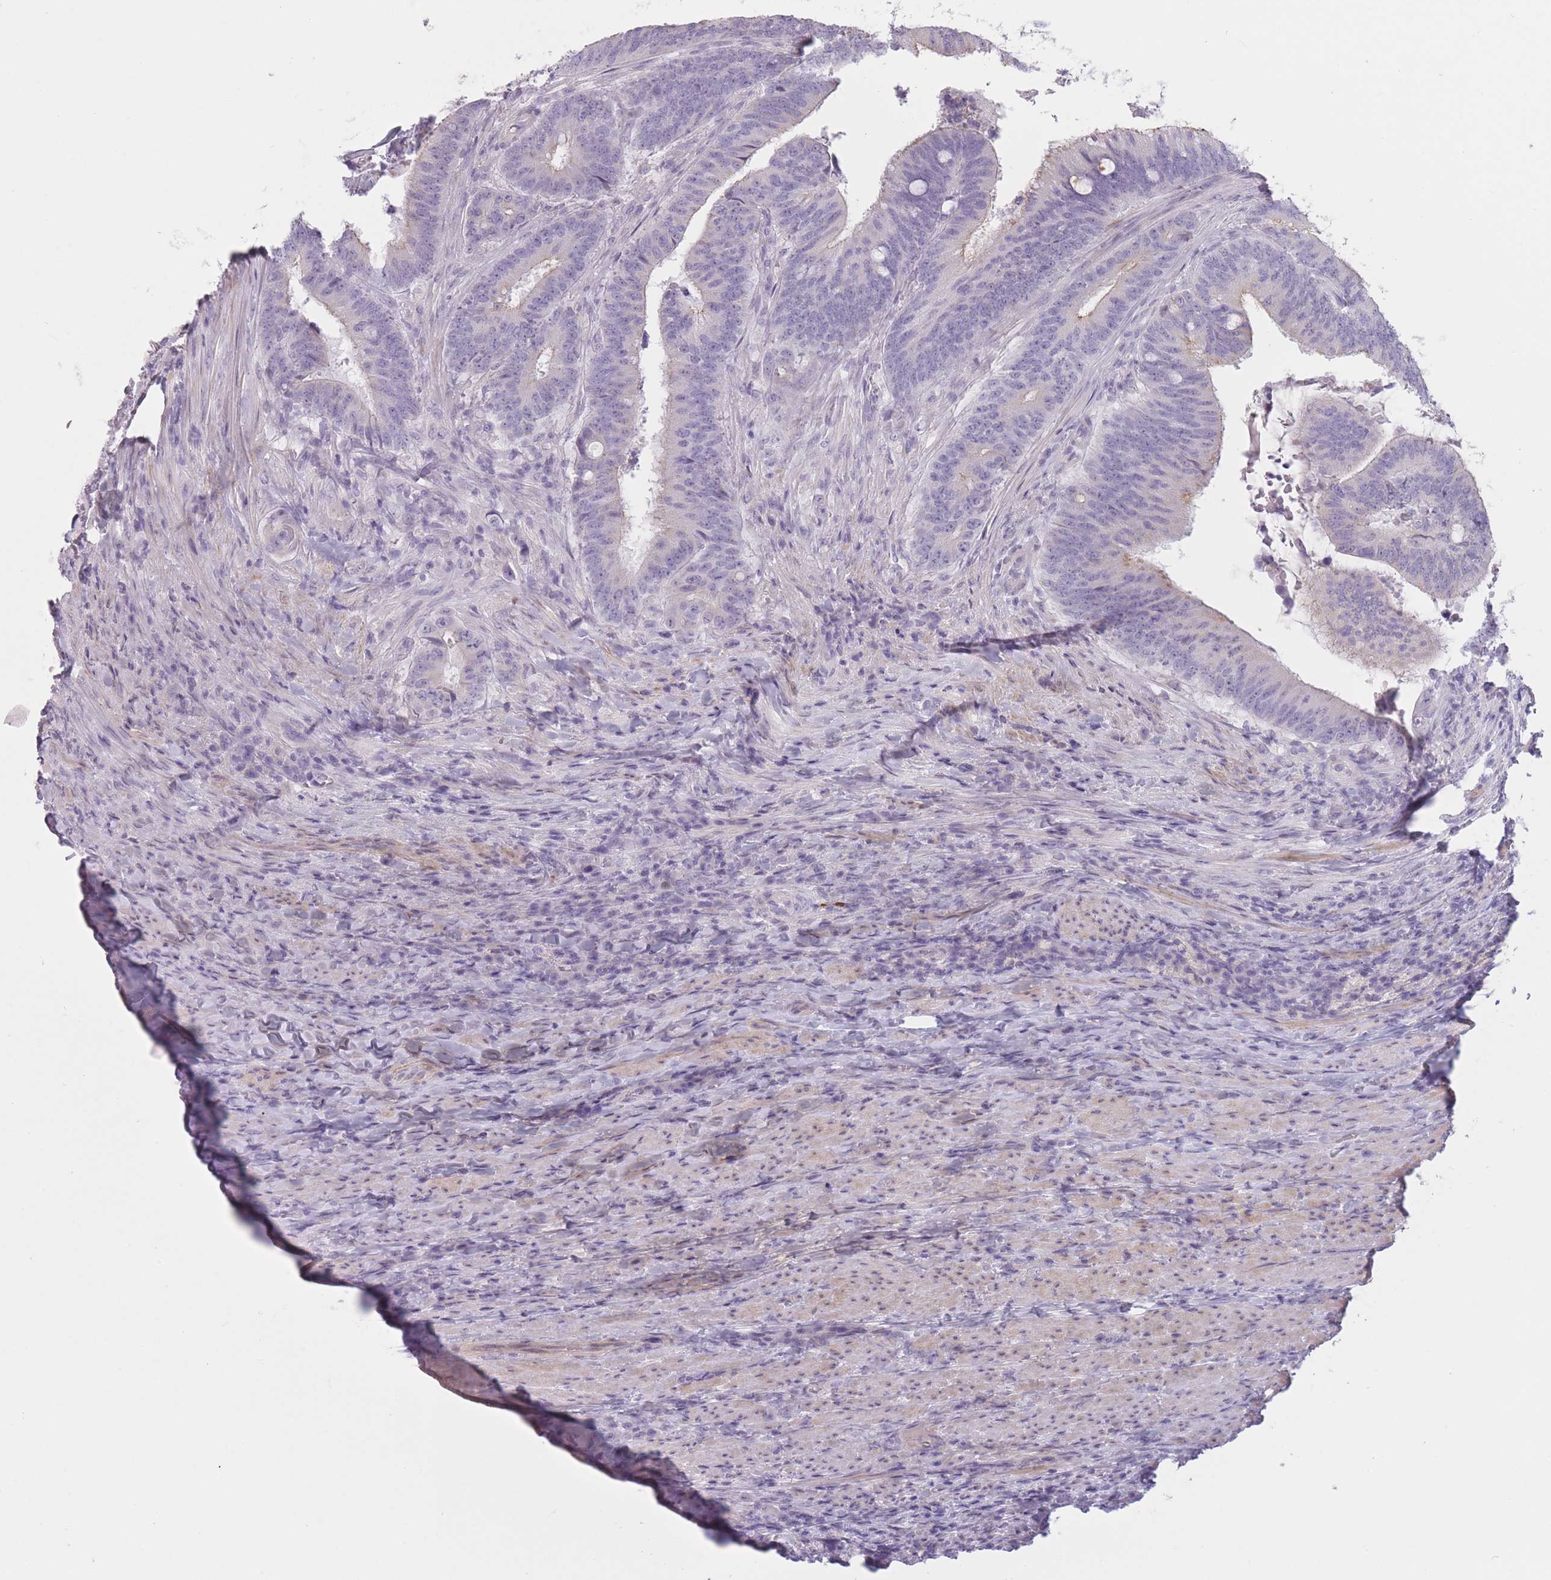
{"staining": {"intensity": "negative", "quantity": "none", "location": "none"}, "tissue": "colorectal cancer", "cell_type": "Tumor cells", "image_type": "cancer", "snomed": [{"axis": "morphology", "description": "Adenocarcinoma, NOS"}, {"axis": "topography", "description": "Colon"}], "caption": "There is no significant staining in tumor cells of colorectal cancer.", "gene": "TMEM236", "patient": {"sex": "female", "age": 43}}